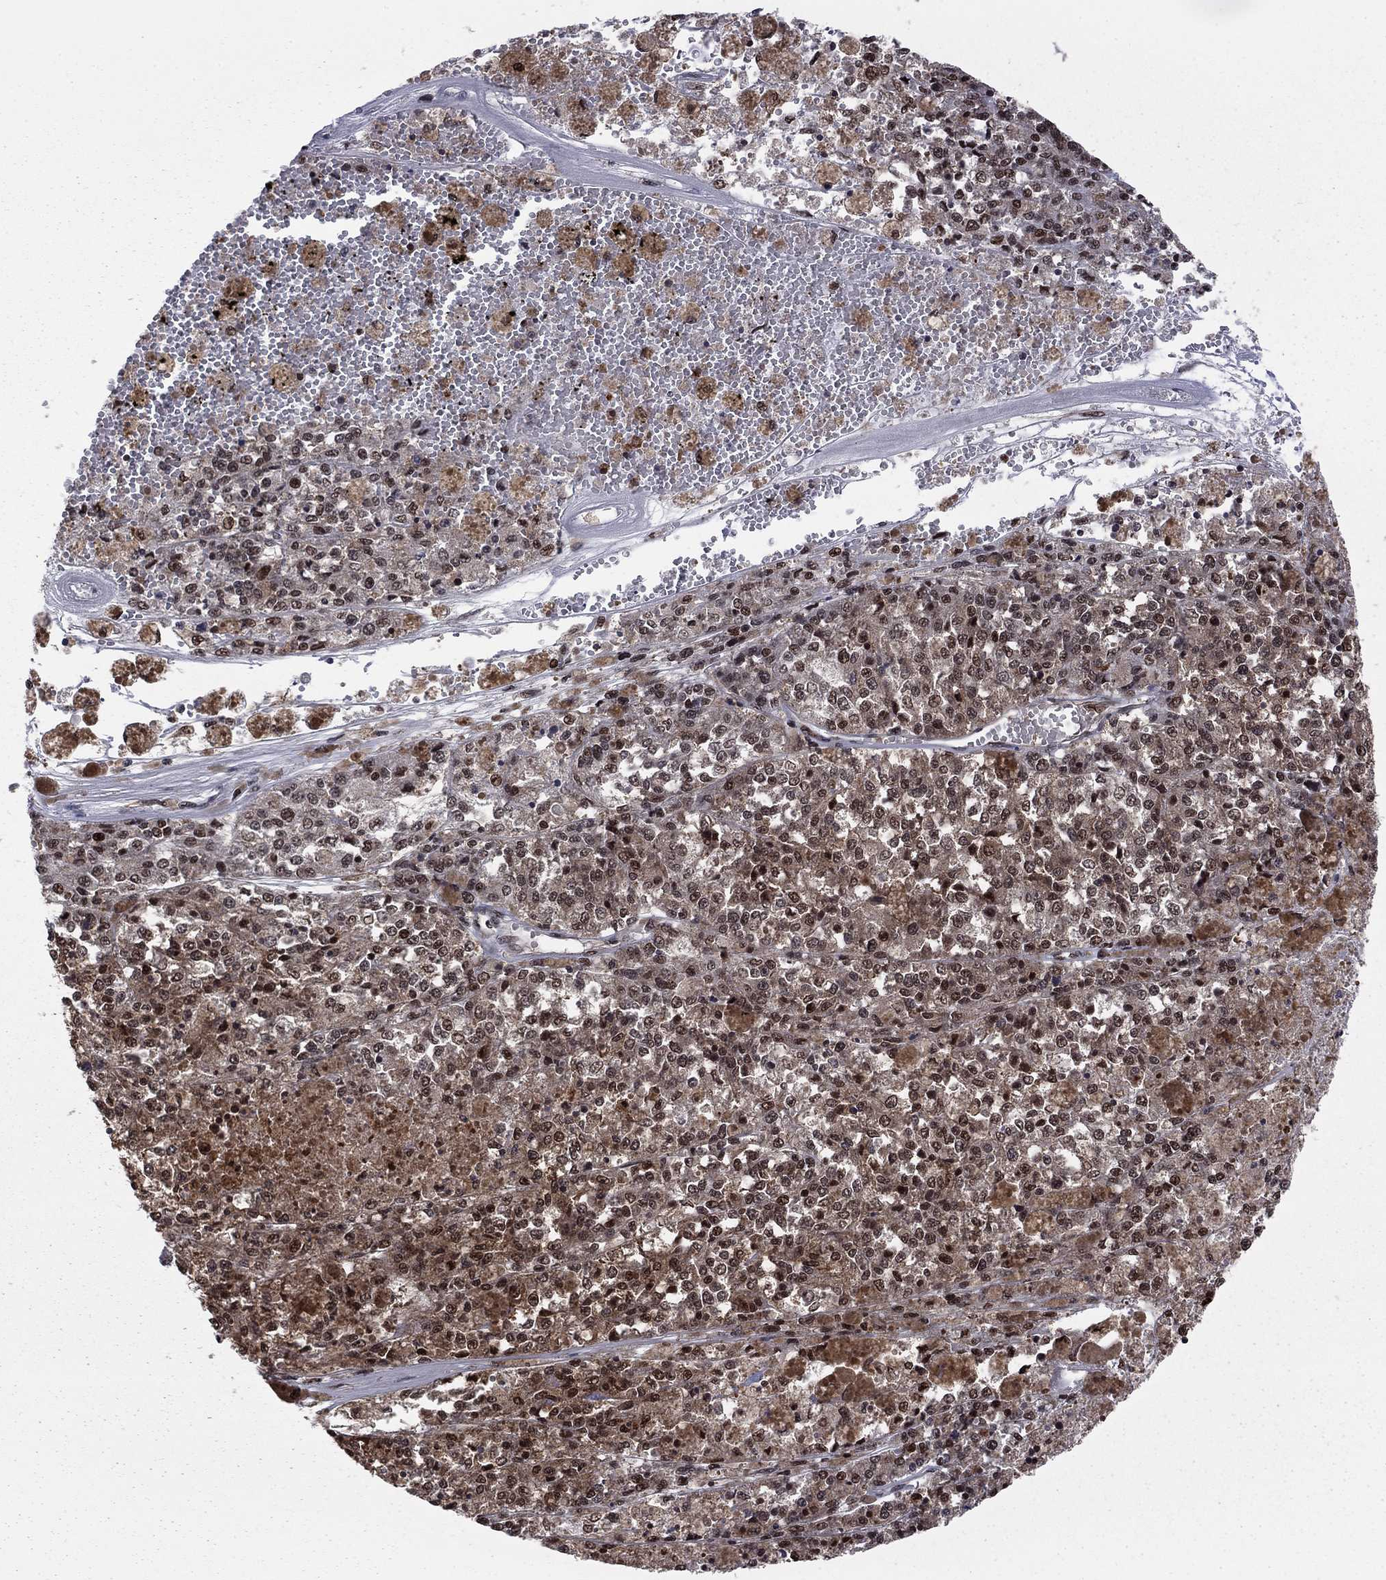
{"staining": {"intensity": "moderate", "quantity": "<25%", "location": "cytoplasmic/membranous,nuclear"}, "tissue": "melanoma", "cell_type": "Tumor cells", "image_type": "cancer", "snomed": [{"axis": "morphology", "description": "Malignant melanoma, Metastatic site"}, {"axis": "topography", "description": "Lymph node"}], "caption": "Malignant melanoma (metastatic site) stained for a protein (brown) exhibits moderate cytoplasmic/membranous and nuclear positive expression in approximately <25% of tumor cells.", "gene": "PSMD2", "patient": {"sex": "female", "age": 64}}